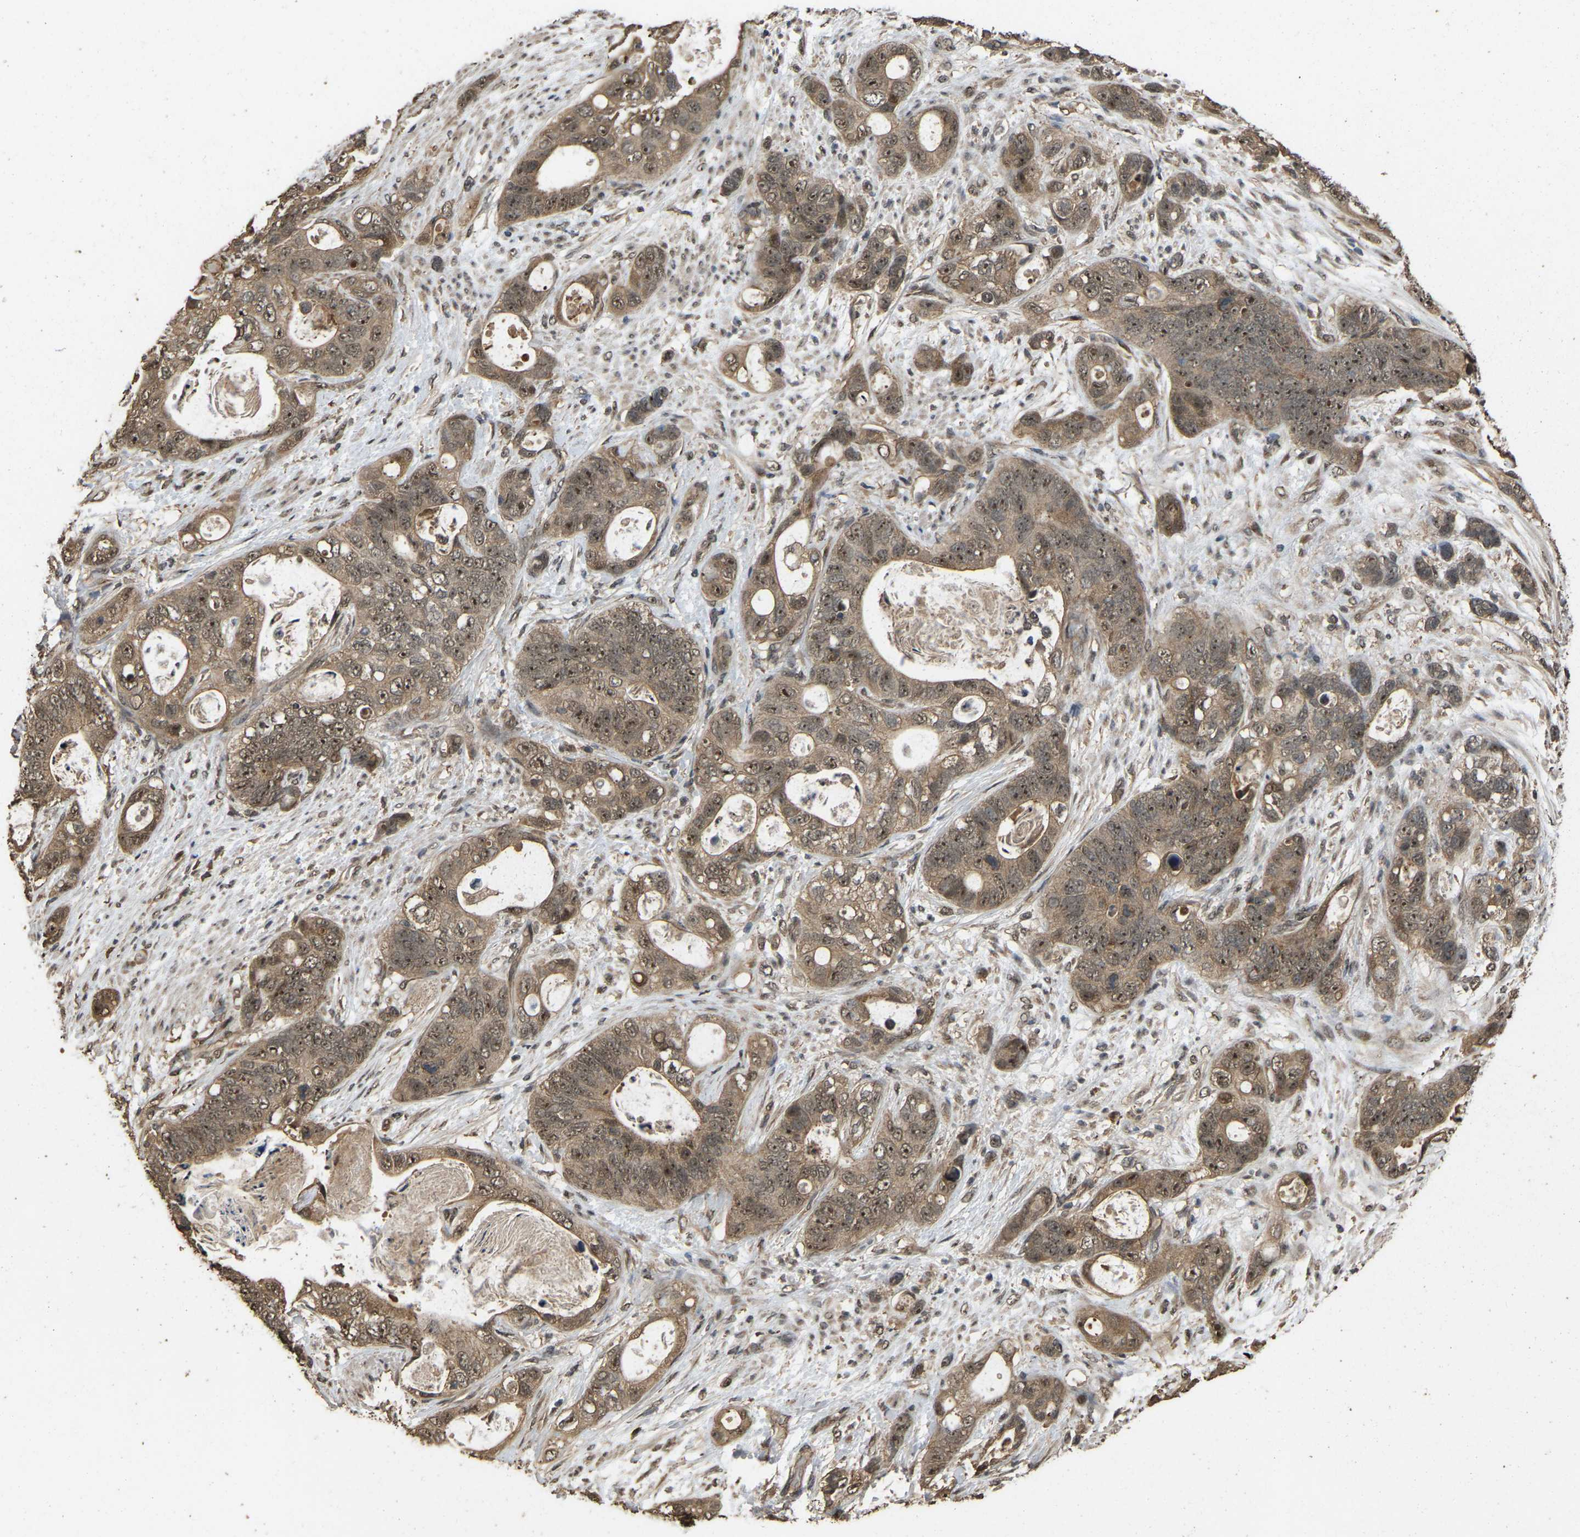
{"staining": {"intensity": "moderate", "quantity": ">75%", "location": "cytoplasmic/membranous,nuclear"}, "tissue": "stomach cancer", "cell_type": "Tumor cells", "image_type": "cancer", "snomed": [{"axis": "morphology", "description": "Normal tissue, NOS"}, {"axis": "morphology", "description": "Adenocarcinoma, NOS"}, {"axis": "topography", "description": "Stomach"}], "caption": "Stomach cancer (adenocarcinoma) stained with a brown dye demonstrates moderate cytoplasmic/membranous and nuclear positive staining in approximately >75% of tumor cells.", "gene": "ARHGAP23", "patient": {"sex": "female", "age": 89}}